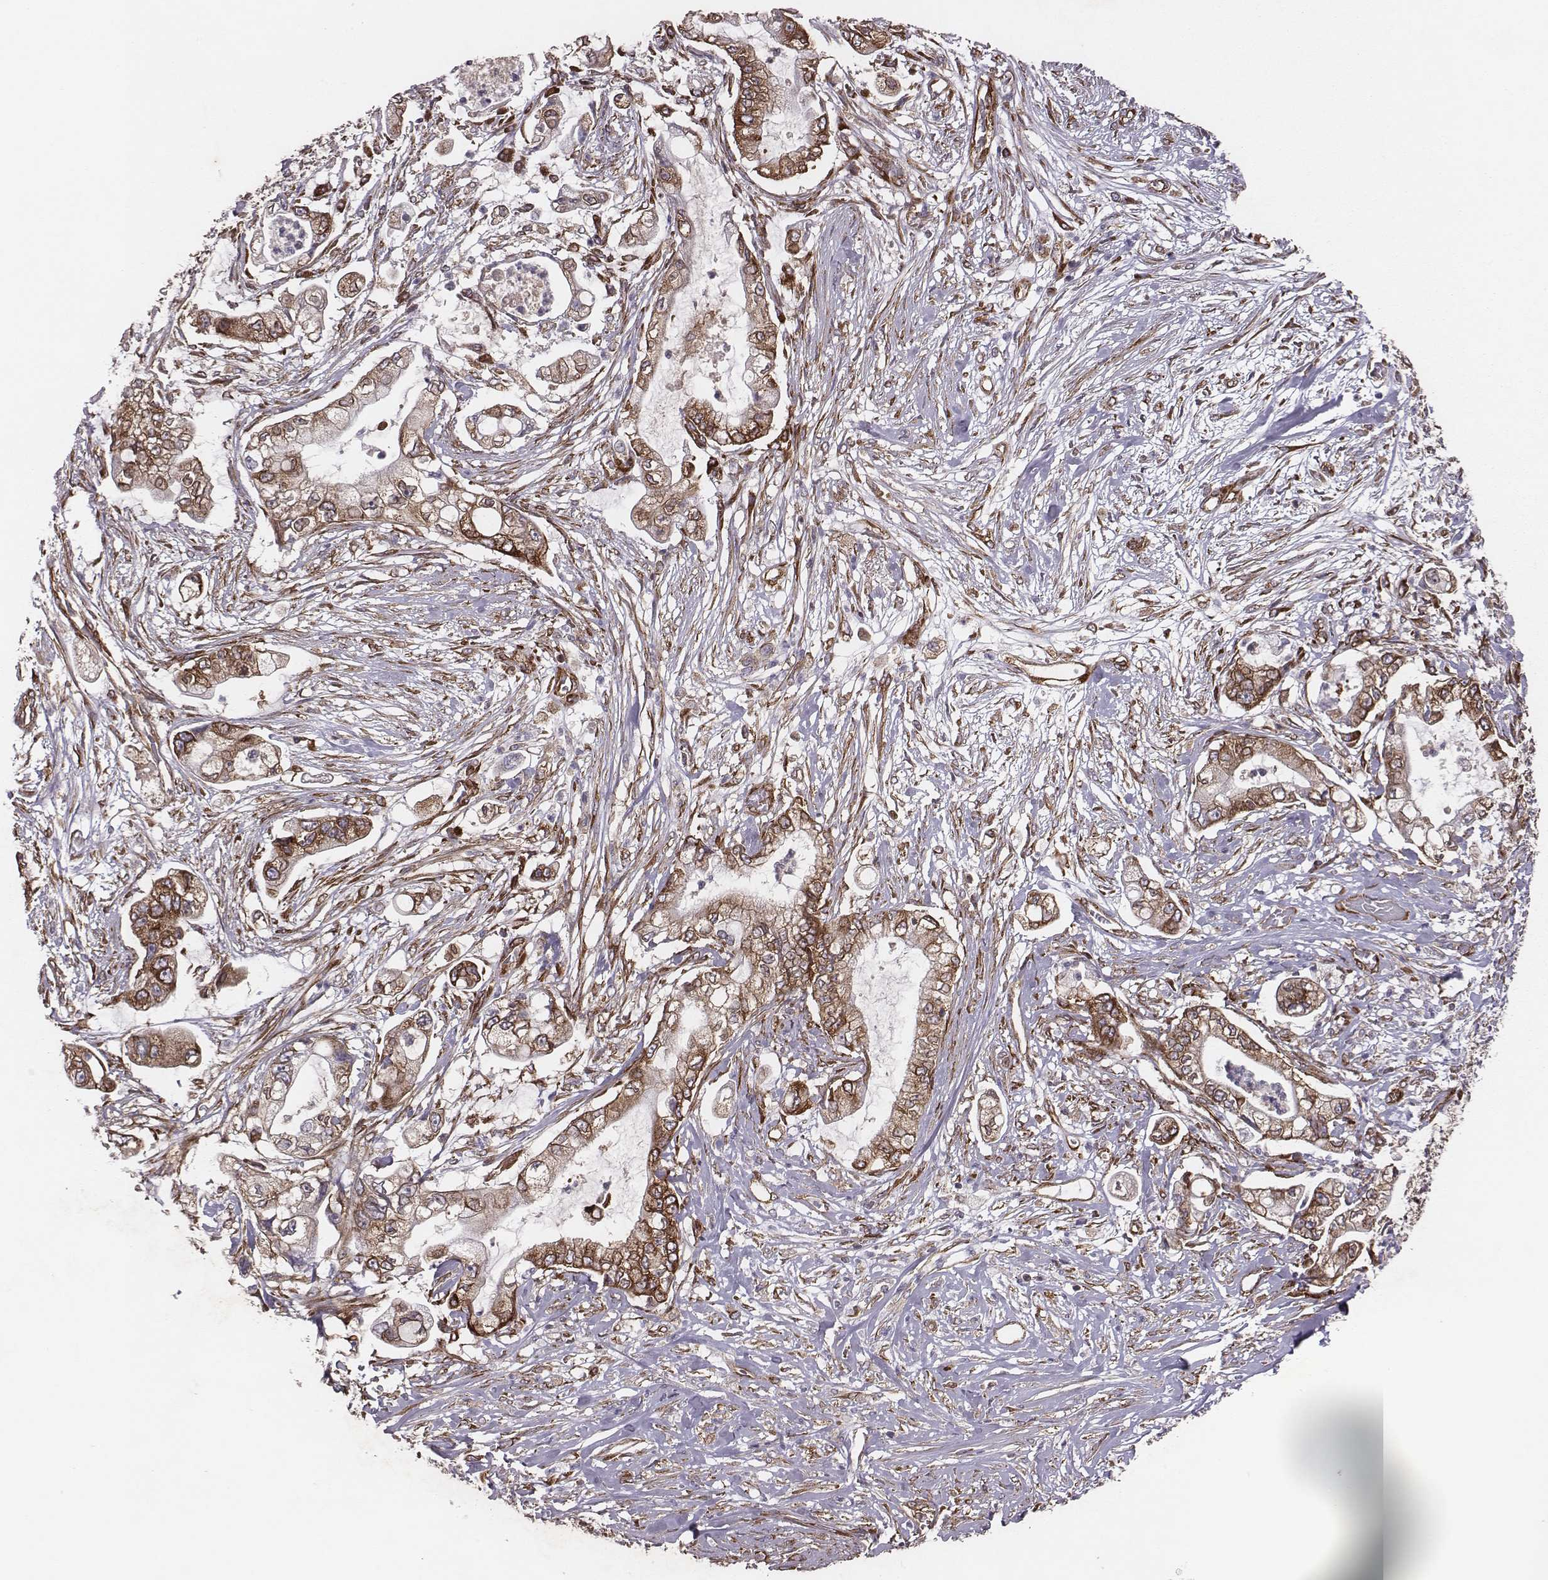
{"staining": {"intensity": "strong", "quantity": "25%-75%", "location": "cytoplasmic/membranous"}, "tissue": "pancreatic cancer", "cell_type": "Tumor cells", "image_type": "cancer", "snomed": [{"axis": "morphology", "description": "Adenocarcinoma, NOS"}, {"axis": "topography", "description": "Pancreas"}], "caption": "Approximately 25%-75% of tumor cells in human pancreatic cancer (adenocarcinoma) display strong cytoplasmic/membranous protein expression as visualized by brown immunohistochemical staining.", "gene": "TXLNA", "patient": {"sex": "female", "age": 69}}